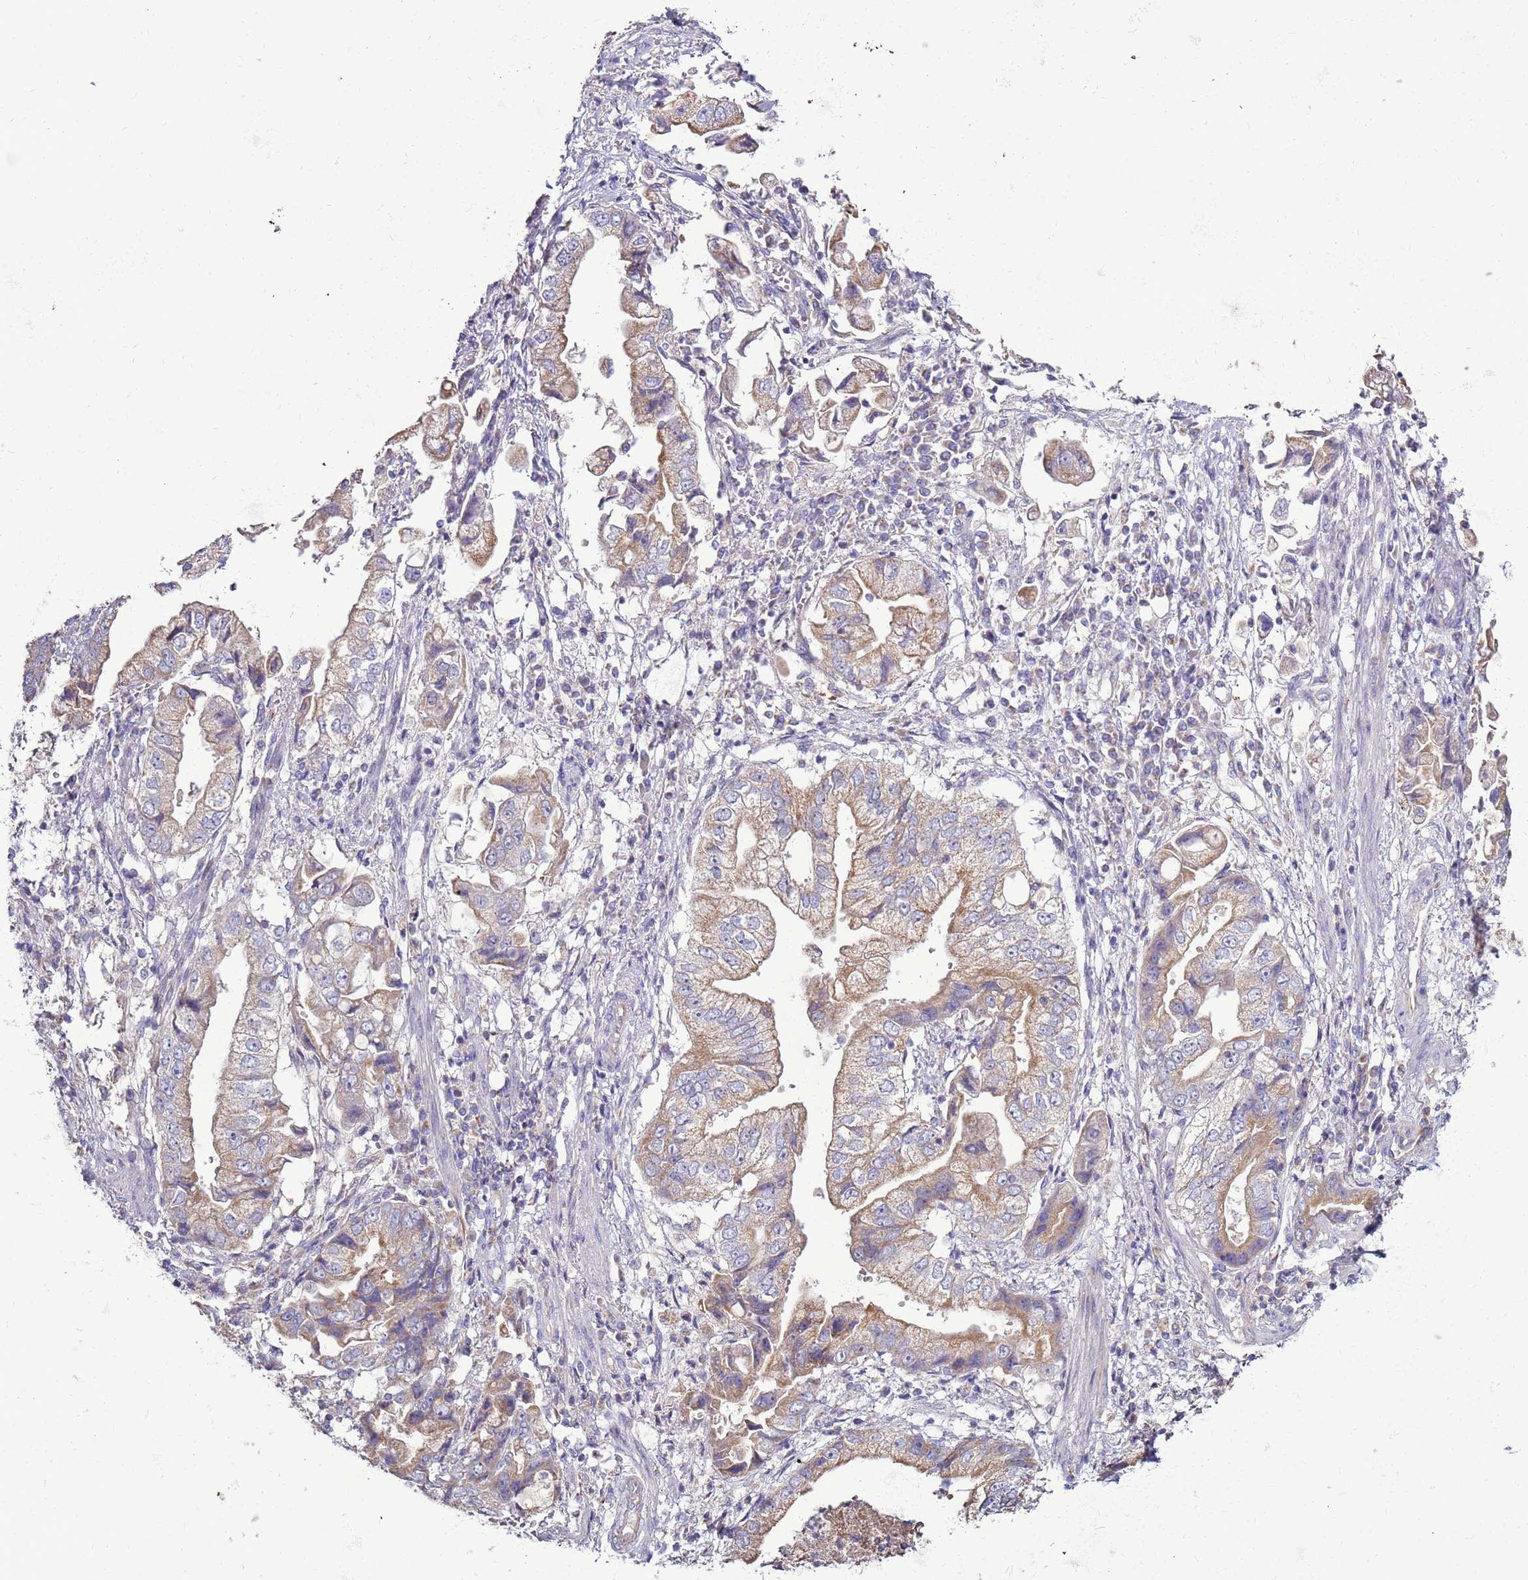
{"staining": {"intensity": "moderate", "quantity": ">75%", "location": "cytoplasmic/membranous"}, "tissue": "stomach cancer", "cell_type": "Tumor cells", "image_type": "cancer", "snomed": [{"axis": "morphology", "description": "Adenocarcinoma, NOS"}, {"axis": "topography", "description": "Stomach"}], "caption": "Approximately >75% of tumor cells in human stomach cancer display moderate cytoplasmic/membranous protein positivity as visualized by brown immunohistochemical staining.", "gene": "TRAPPC4", "patient": {"sex": "male", "age": 62}}